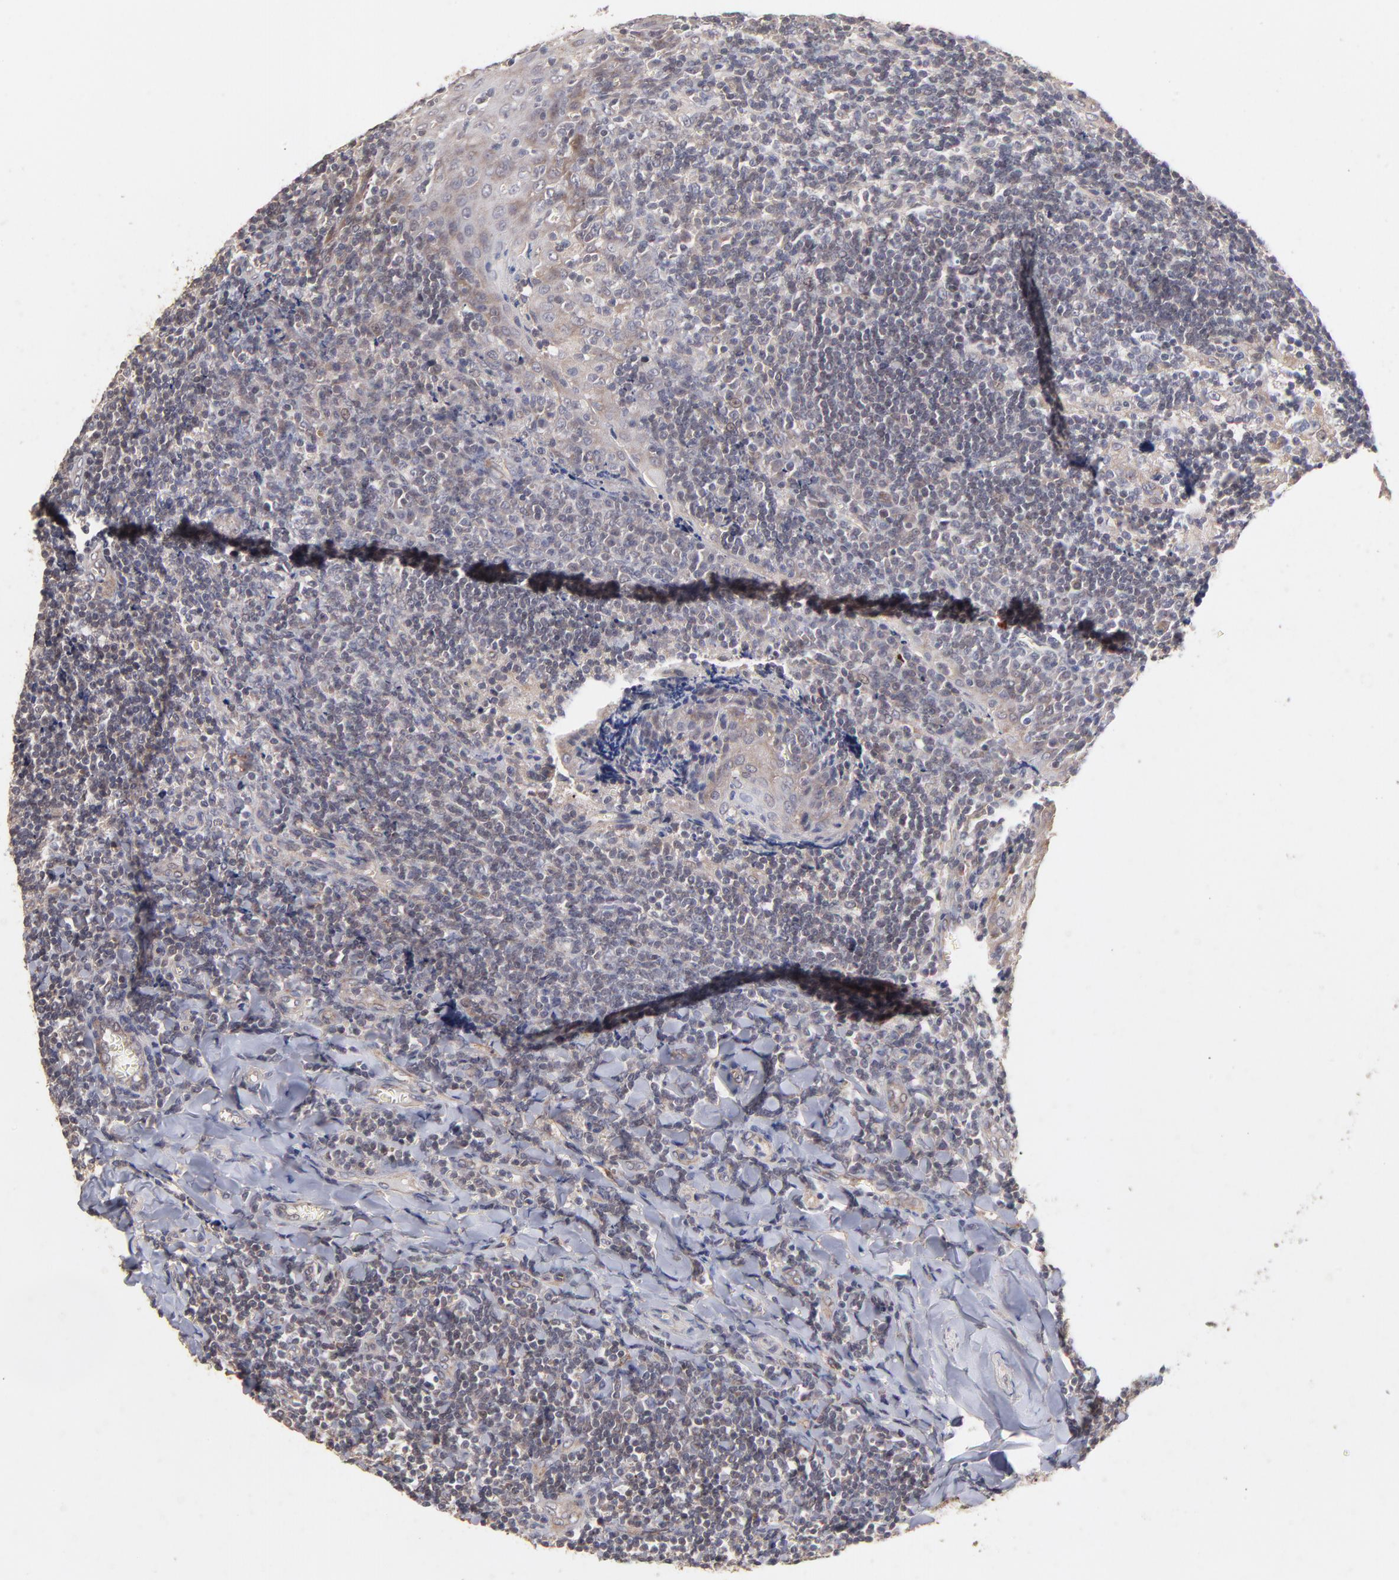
{"staining": {"intensity": "weak", "quantity": "25%-75%", "location": "cytoplasmic/membranous"}, "tissue": "tonsil", "cell_type": "Non-germinal center cells", "image_type": "normal", "snomed": [{"axis": "morphology", "description": "Normal tissue, NOS"}, {"axis": "topography", "description": "Tonsil"}], "caption": "Immunohistochemistry (IHC) photomicrograph of benign tonsil: tonsil stained using IHC exhibits low levels of weak protein expression localized specifically in the cytoplasmic/membranous of non-germinal center cells, appearing as a cytoplasmic/membranous brown color.", "gene": "STAP2", "patient": {"sex": "male", "age": 20}}